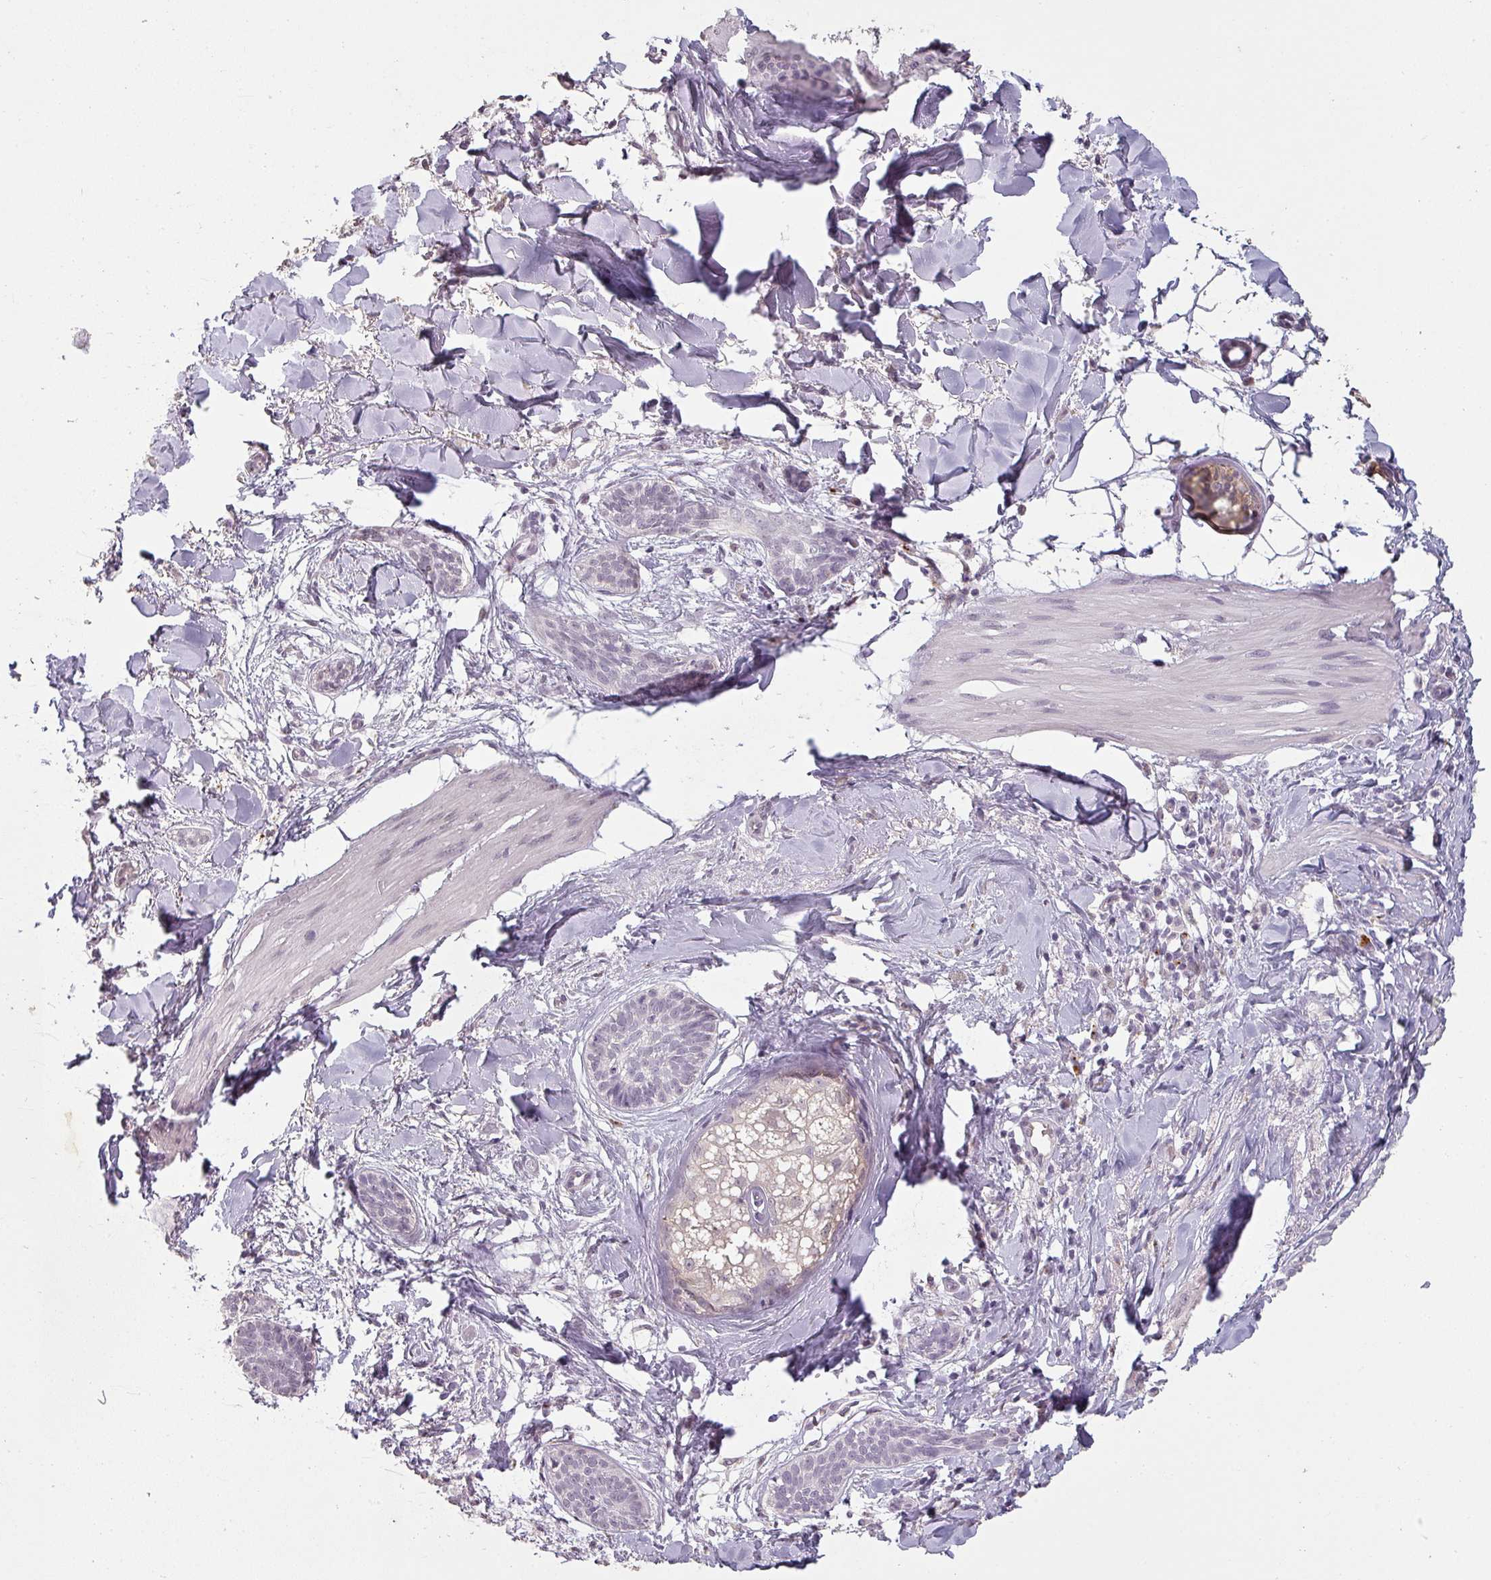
{"staining": {"intensity": "negative", "quantity": "none", "location": "none"}, "tissue": "skin cancer", "cell_type": "Tumor cells", "image_type": "cancer", "snomed": [{"axis": "morphology", "description": "Basal cell carcinoma"}, {"axis": "topography", "description": "Skin"}], "caption": "DAB immunohistochemical staining of skin cancer demonstrates no significant positivity in tumor cells.", "gene": "LYPLA1", "patient": {"sex": "male", "age": 52}}